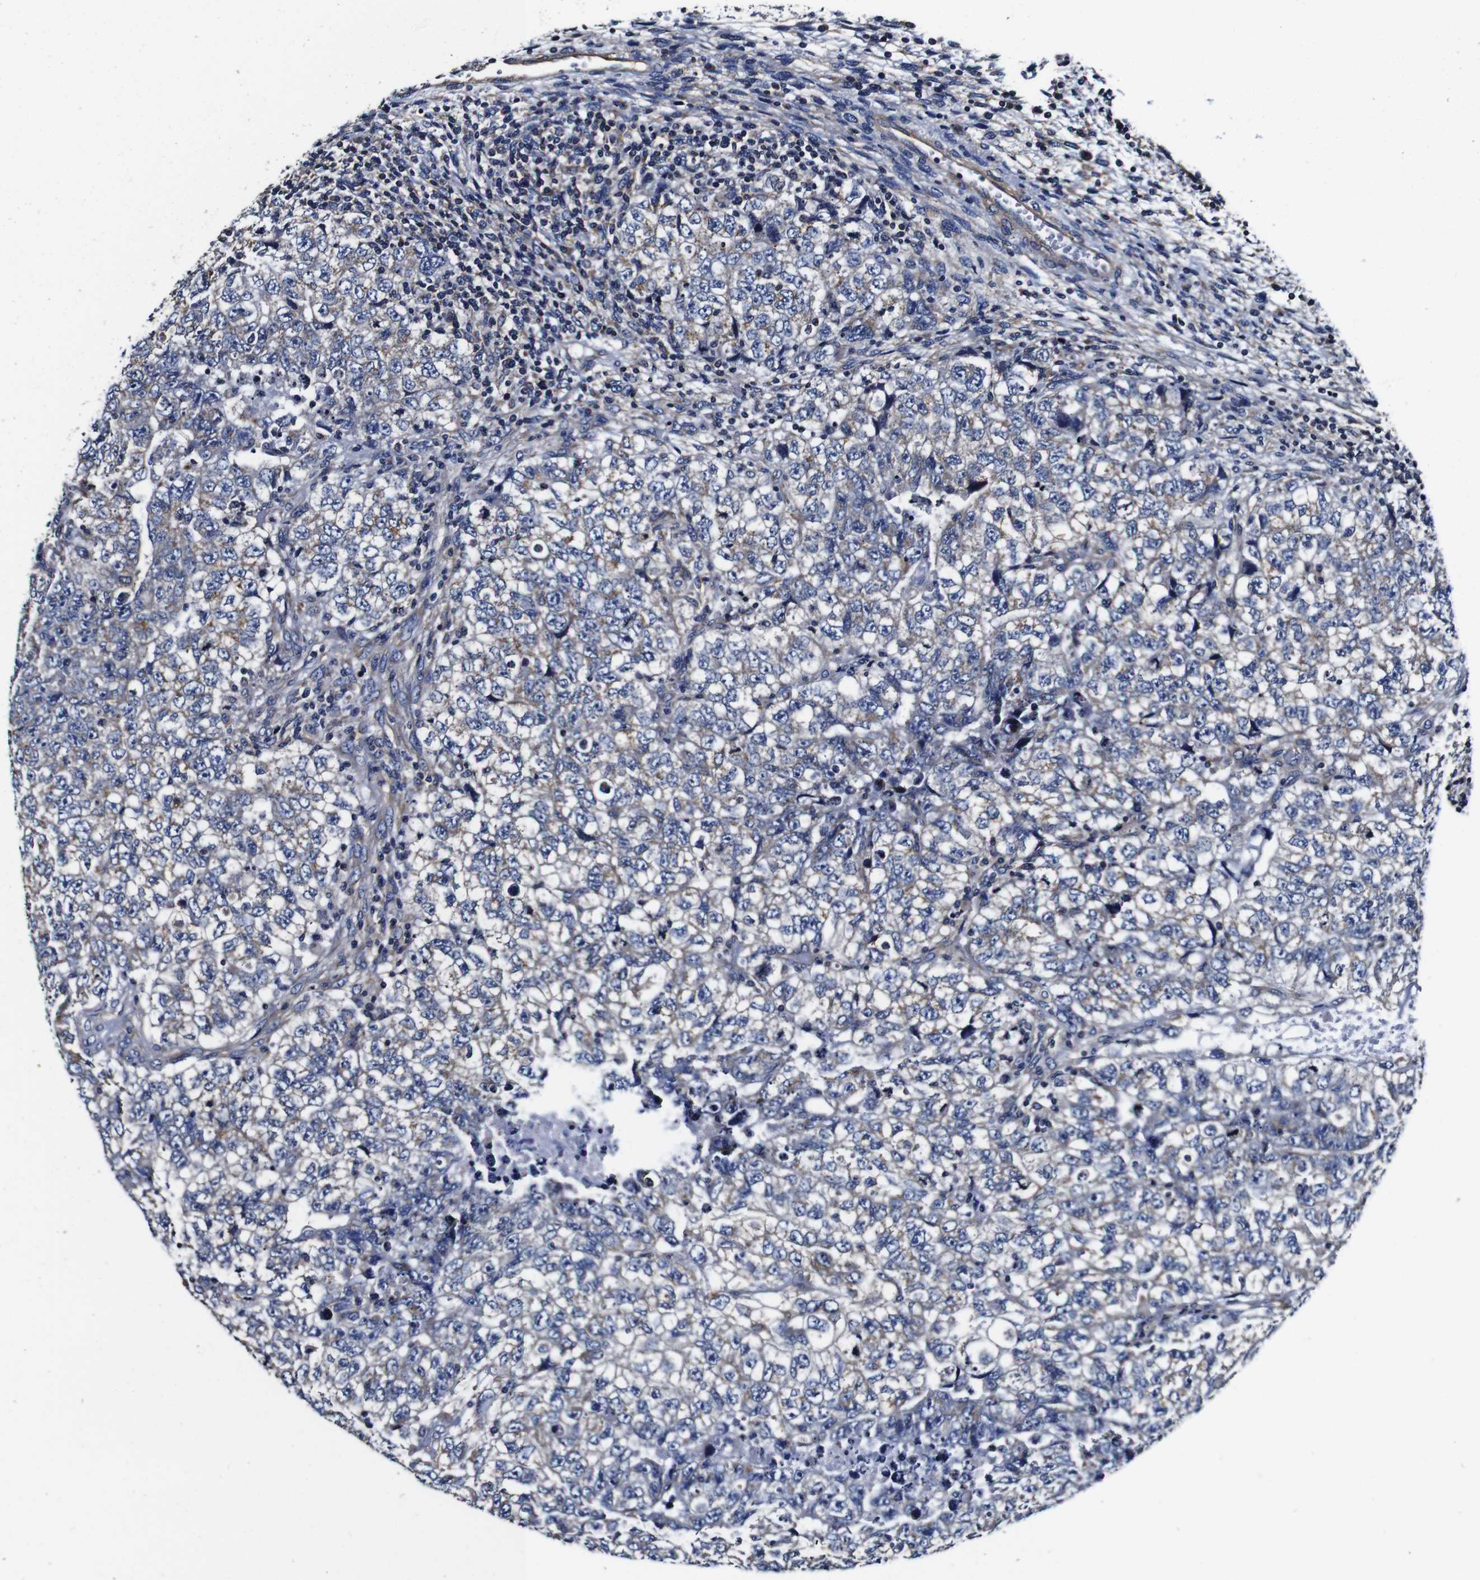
{"staining": {"intensity": "weak", "quantity": "<25%", "location": "cytoplasmic/membranous"}, "tissue": "testis cancer", "cell_type": "Tumor cells", "image_type": "cancer", "snomed": [{"axis": "morphology", "description": "Carcinoma, Embryonal, NOS"}, {"axis": "topography", "description": "Testis"}], "caption": "The immunohistochemistry image has no significant staining in tumor cells of testis cancer tissue.", "gene": "PDCD6IP", "patient": {"sex": "male", "age": 36}}